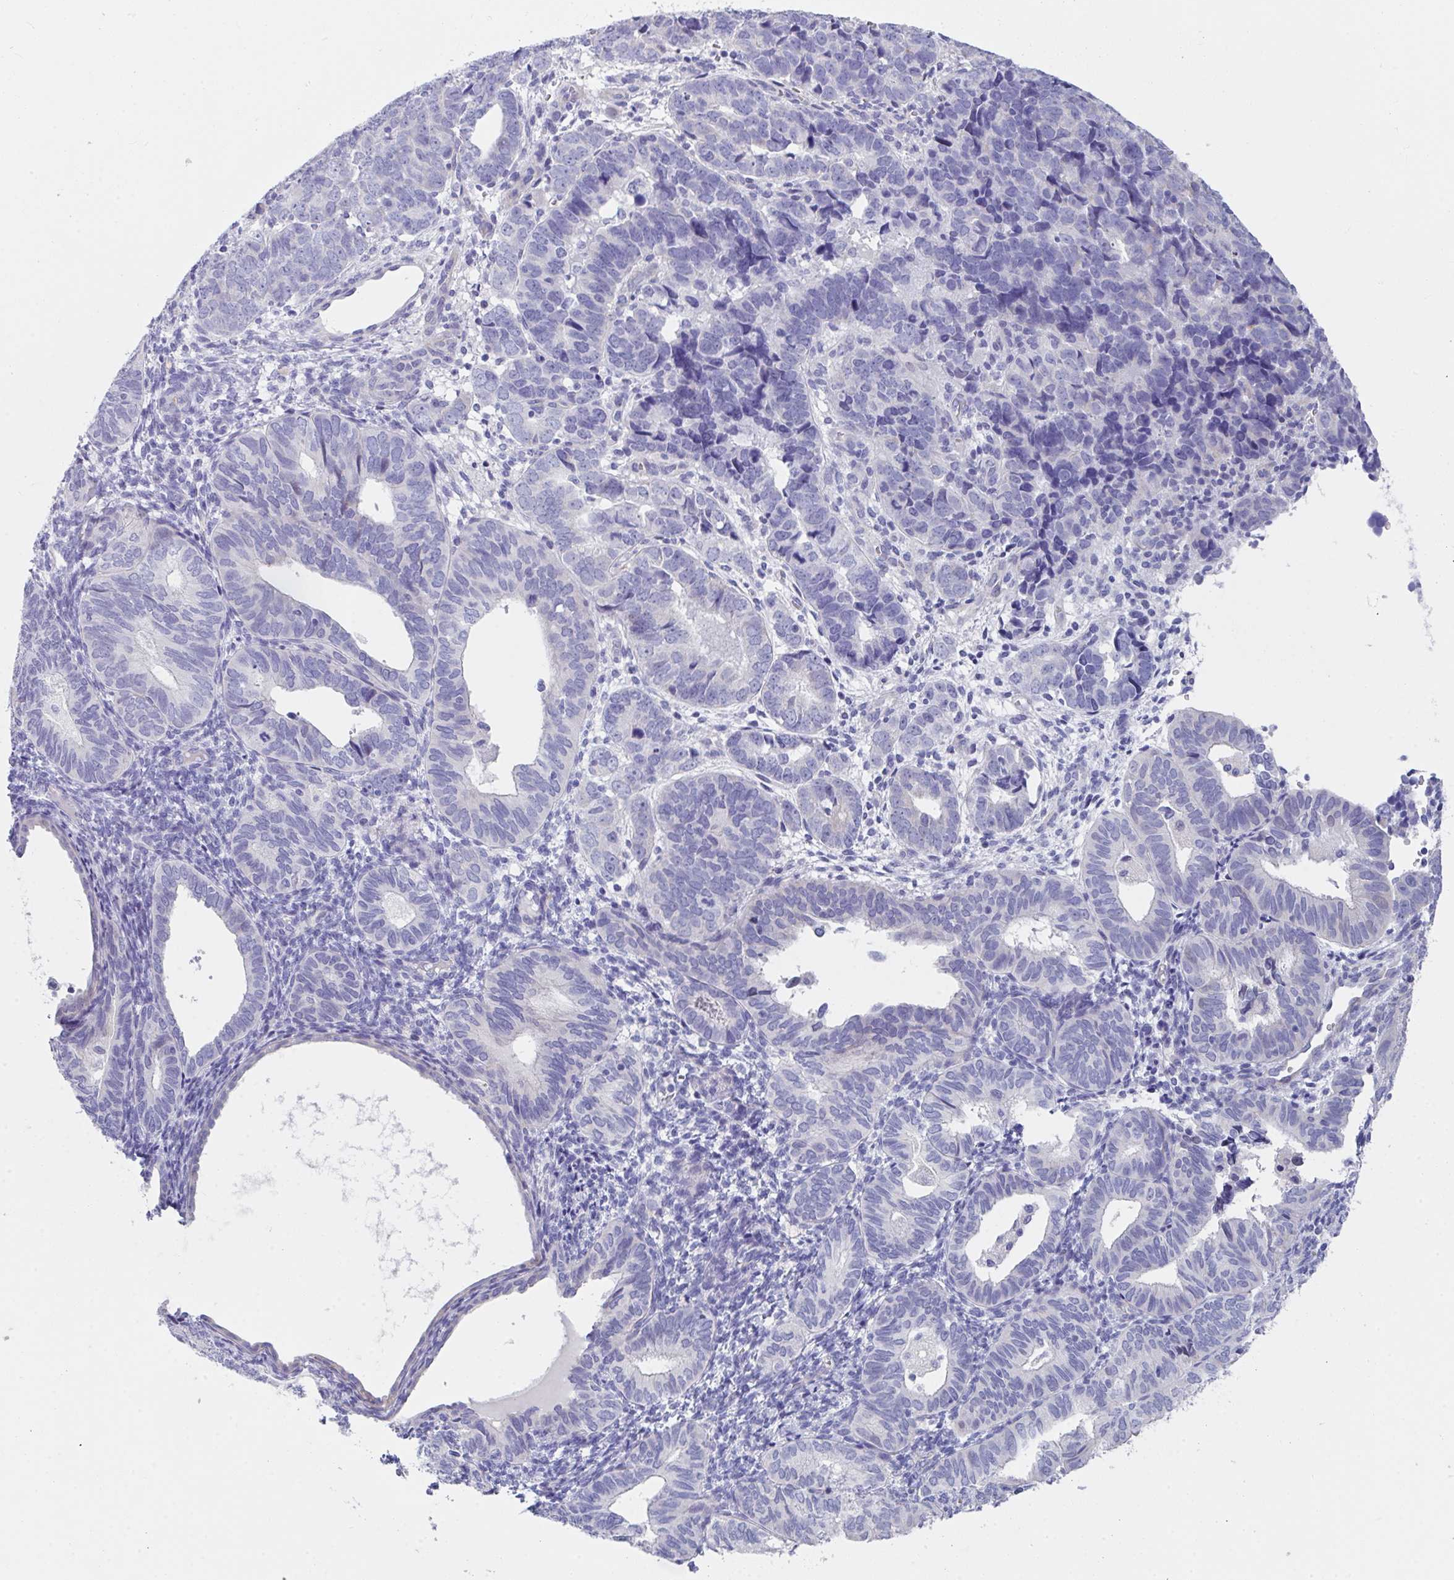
{"staining": {"intensity": "negative", "quantity": "none", "location": "none"}, "tissue": "endometrial cancer", "cell_type": "Tumor cells", "image_type": "cancer", "snomed": [{"axis": "morphology", "description": "Adenocarcinoma, NOS"}, {"axis": "topography", "description": "Endometrium"}], "caption": "Tumor cells are negative for brown protein staining in endometrial adenocarcinoma.", "gene": "FBXO47", "patient": {"sex": "female", "age": 82}}